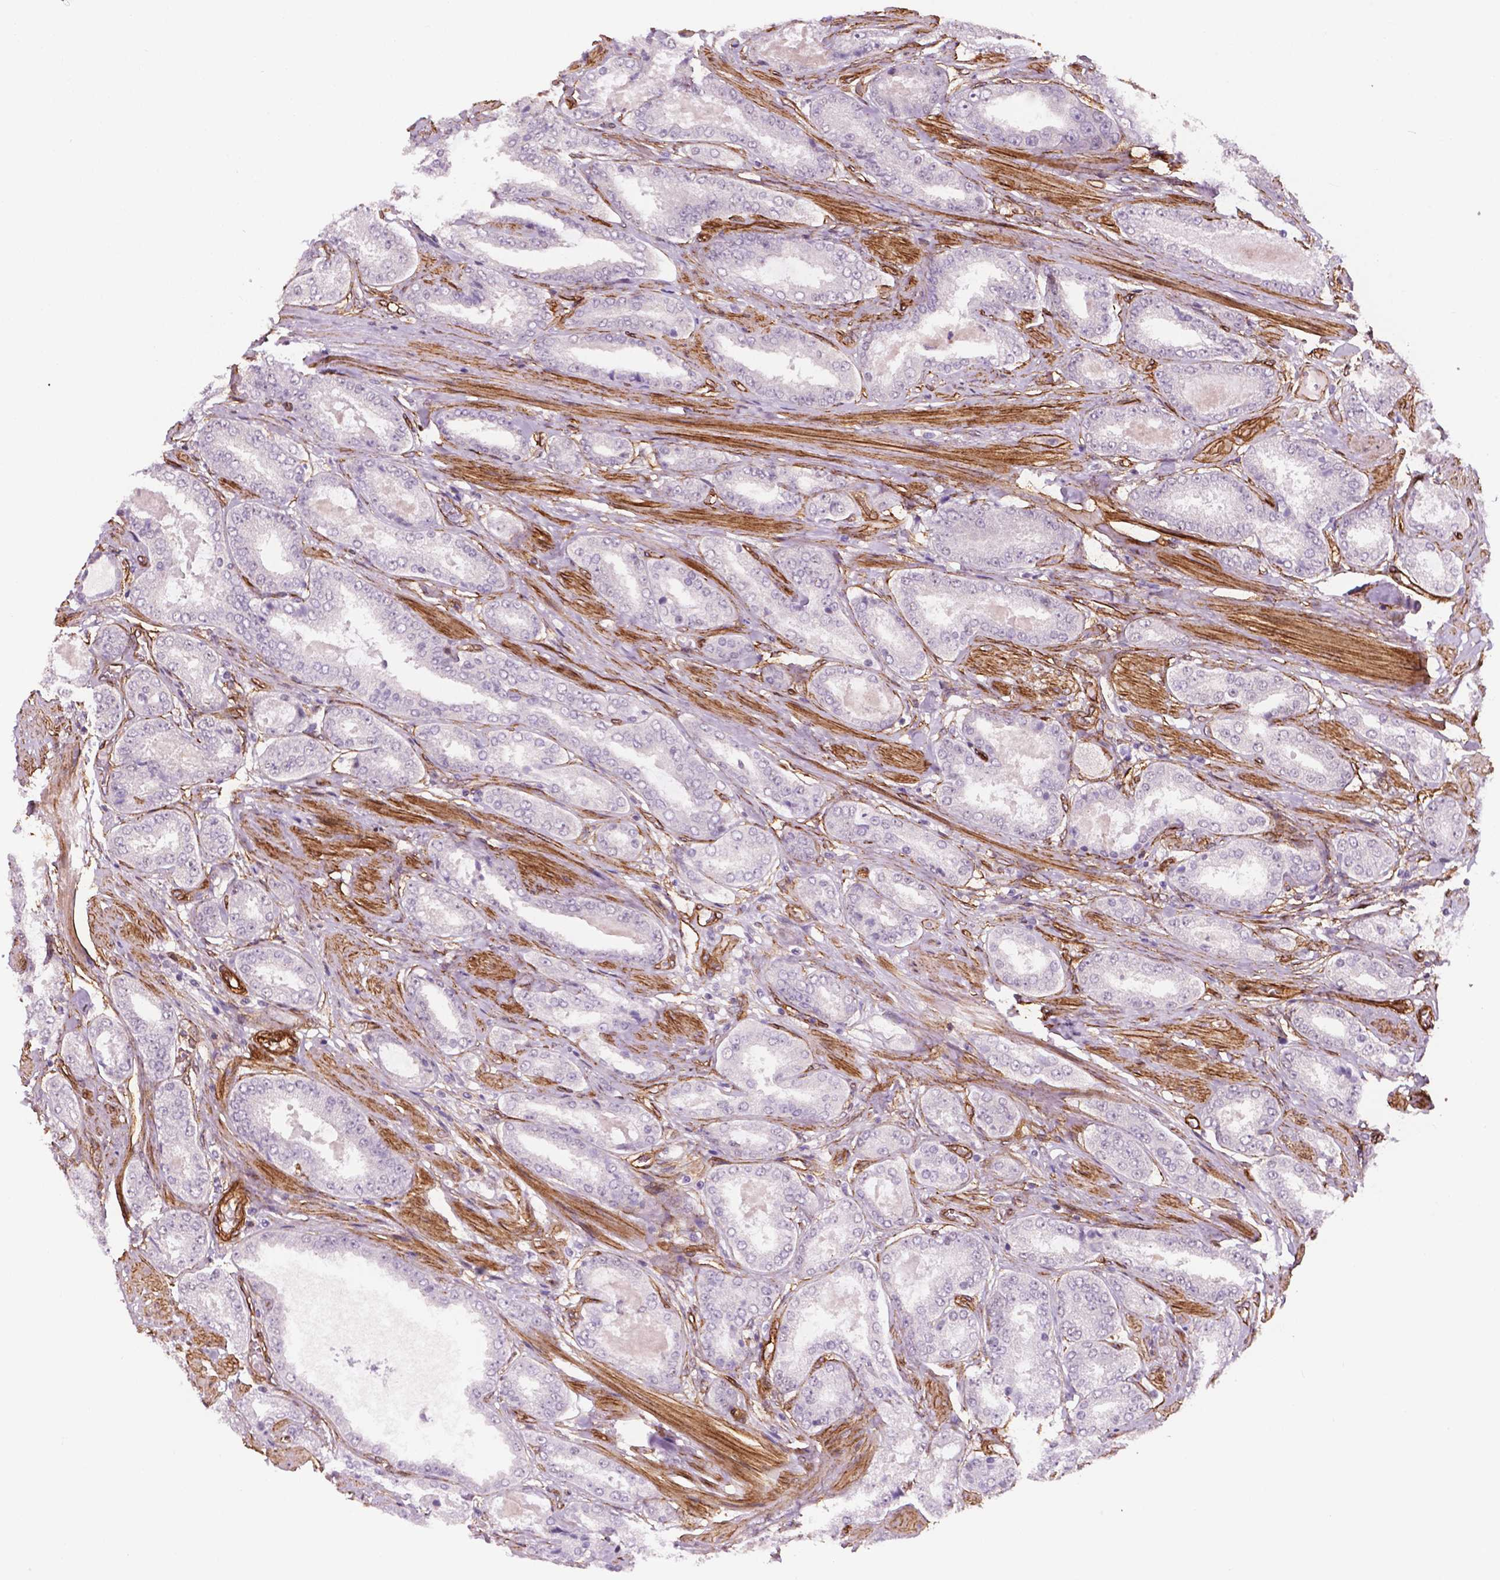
{"staining": {"intensity": "negative", "quantity": "none", "location": "none"}, "tissue": "prostate cancer", "cell_type": "Tumor cells", "image_type": "cancer", "snomed": [{"axis": "morphology", "description": "Adenocarcinoma, High grade"}, {"axis": "topography", "description": "Prostate"}], "caption": "An image of human prostate adenocarcinoma (high-grade) is negative for staining in tumor cells.", "gene": "EGFL8", "patient": {"sex": "male", "age": 63}}